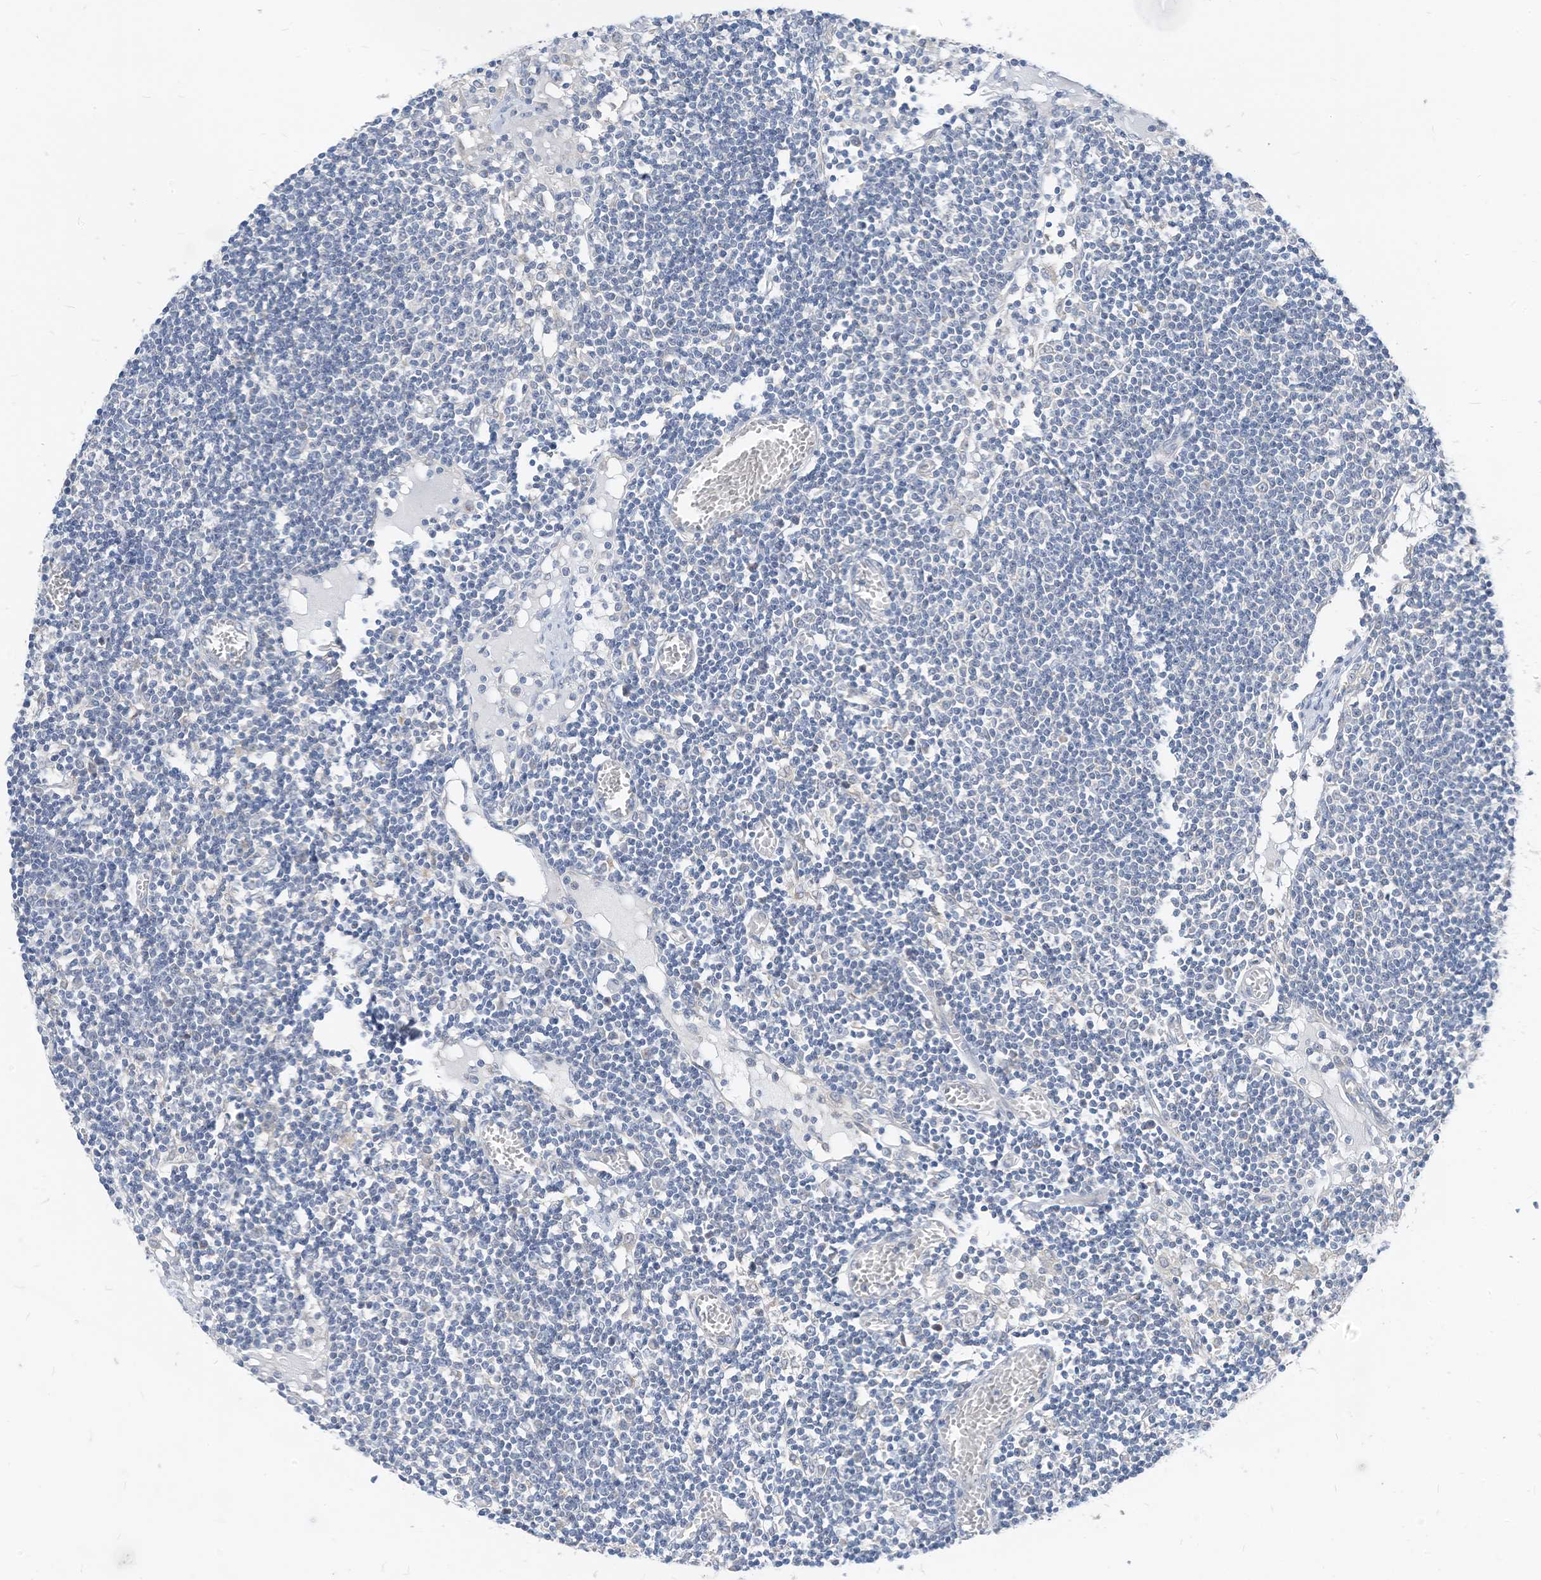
{"staining": {"intensity": "negative", "quantity": "none", "location": "none"}, "tissue": "lymph node", "cell_type": "Germinal center cells", "image_type": "normal", "snomed": [{"axis": "morphology", "description": "Normal tissue, NOS"}, {"axis": "topography", "description": "Lymph node"}], "caption": "This is a image of IHC staining of normal lymph node, which shows no expression in germinal center cells. The staining was performed using DAB to visualize the protein expression in brown, while the nuclei were stained in blue with hematoxylin (Magnification: 20x).", "gene": "LDAH", "patient": {"sex": "female", "age": 11}}